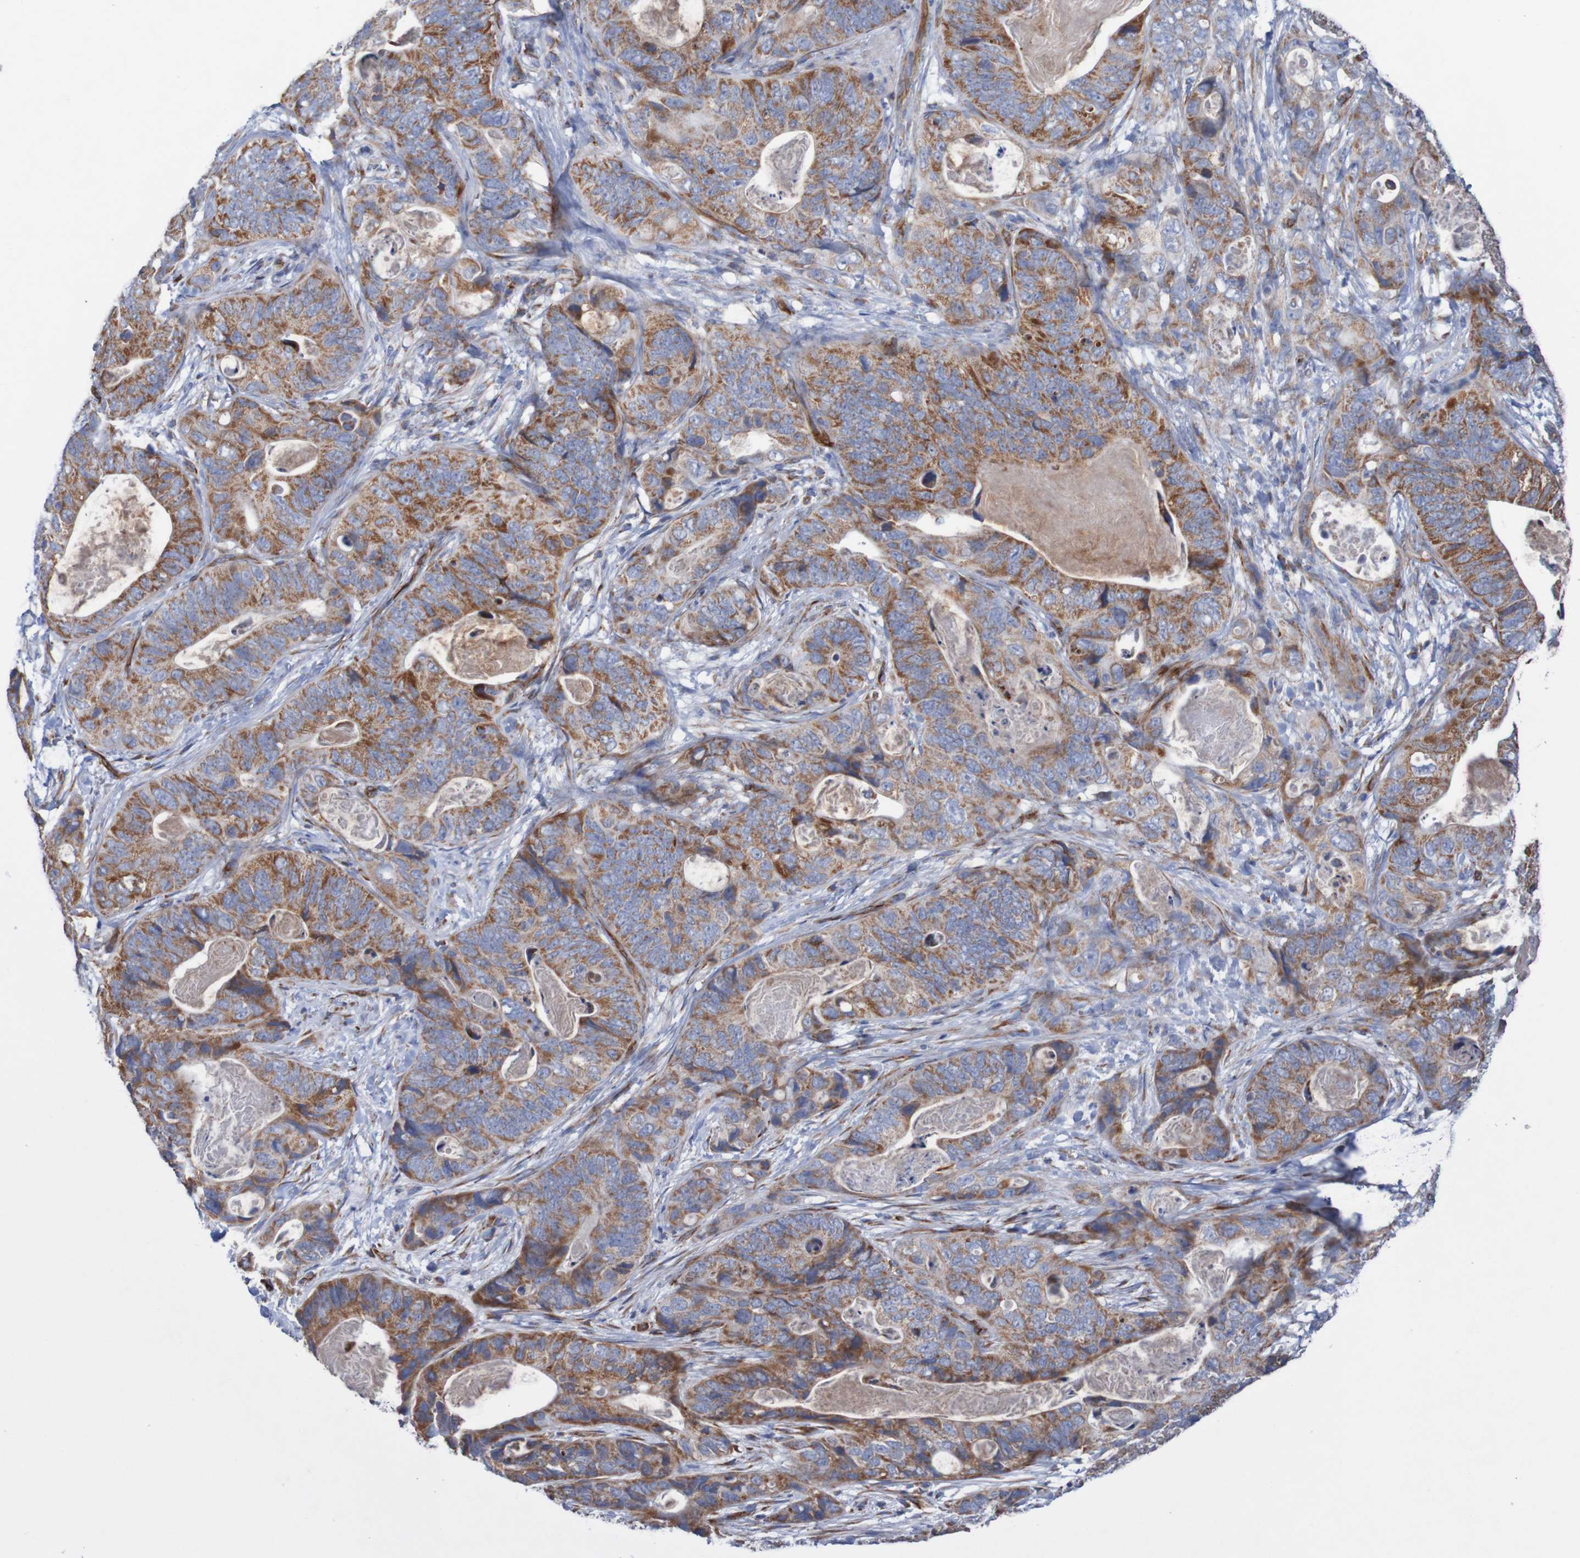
{"staining": {"intensity": "moderate", "quantity": ">75%", "location": "cytoplasmic/membranous"}, "tissue": "stomach cancer", "cell_type": "Tumor cells", "image_type": "cancer", "snomed": [{"axis": "morphology", "description": "Adenocarcinoma, NOS"}, {"axis": "topography", "description": "Stomach"}], "caption": "Stomach adenocarcinoma stained with DAB (3,3'-diaminobenzidine) immunohistochemistry displays medium levels of moderate cytoplasmic/membranous expression in approximately >75% of tumor cells. (DAB (3,3'-diaminobenzidine) IHC, brown staining for protein, blue staining for nuclei).", "gene": "MMEL1", "patient": {"sex": "female", "age": 89}}